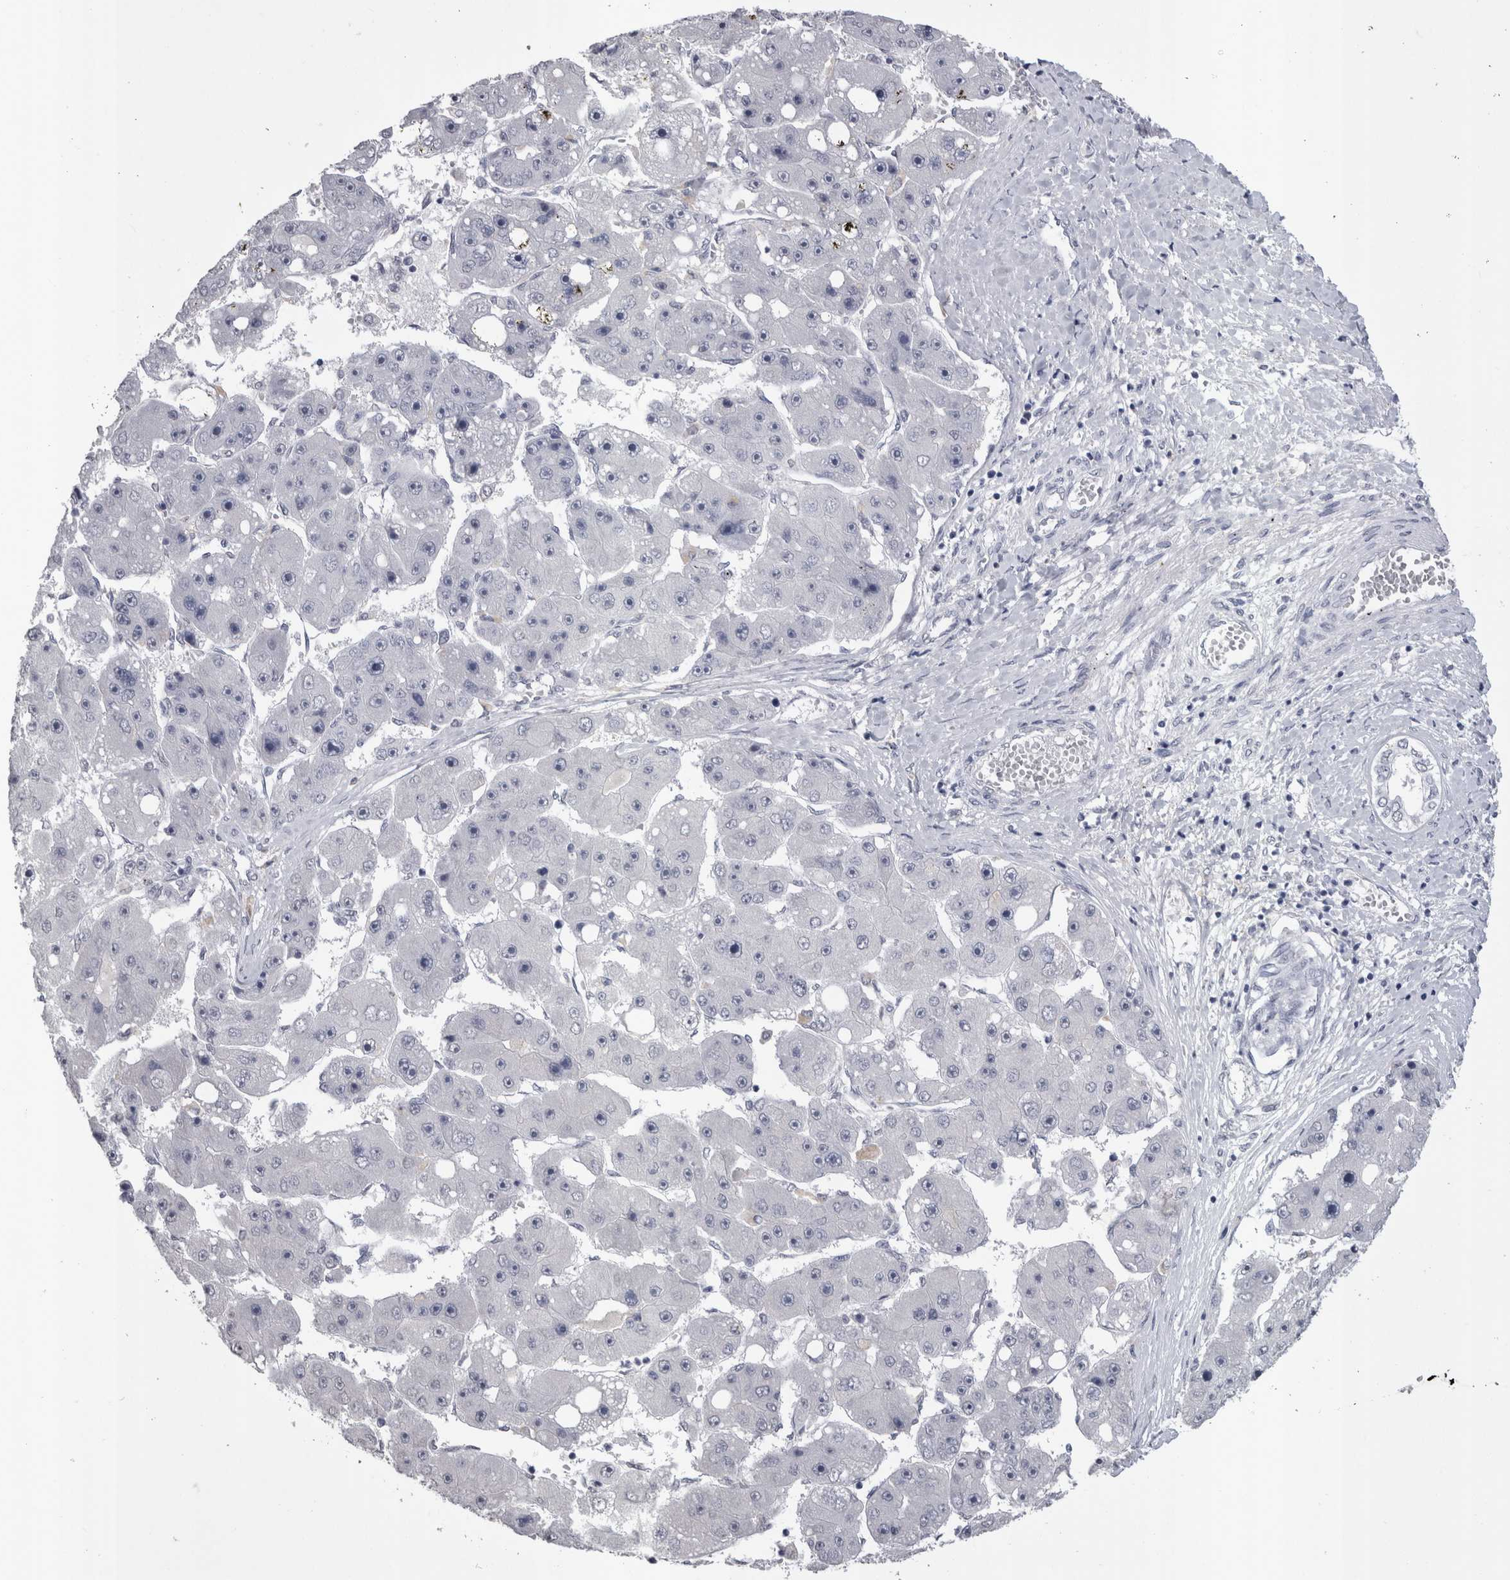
{"staining": {"intensity": "negative", "quantity": "none", "location": "none"}, "tissue": "liver cancer", "cell_type": "Tumor cells", "image_type": "cancer", "snomed": [{"axis": "morphology", "description": "Carcinoma, Hepatocellular, NOS"}, {"axis": "topography", "description": "Liver"}], "caption": "This image is of liver hepatocellular carcinoma stained with IHC to label a protein in brown with the nuclei are counter-stained blue. There is no positivity in tumor cells.", "gene": "PAX5", "patient": {"sex": "female", "age": 61}}